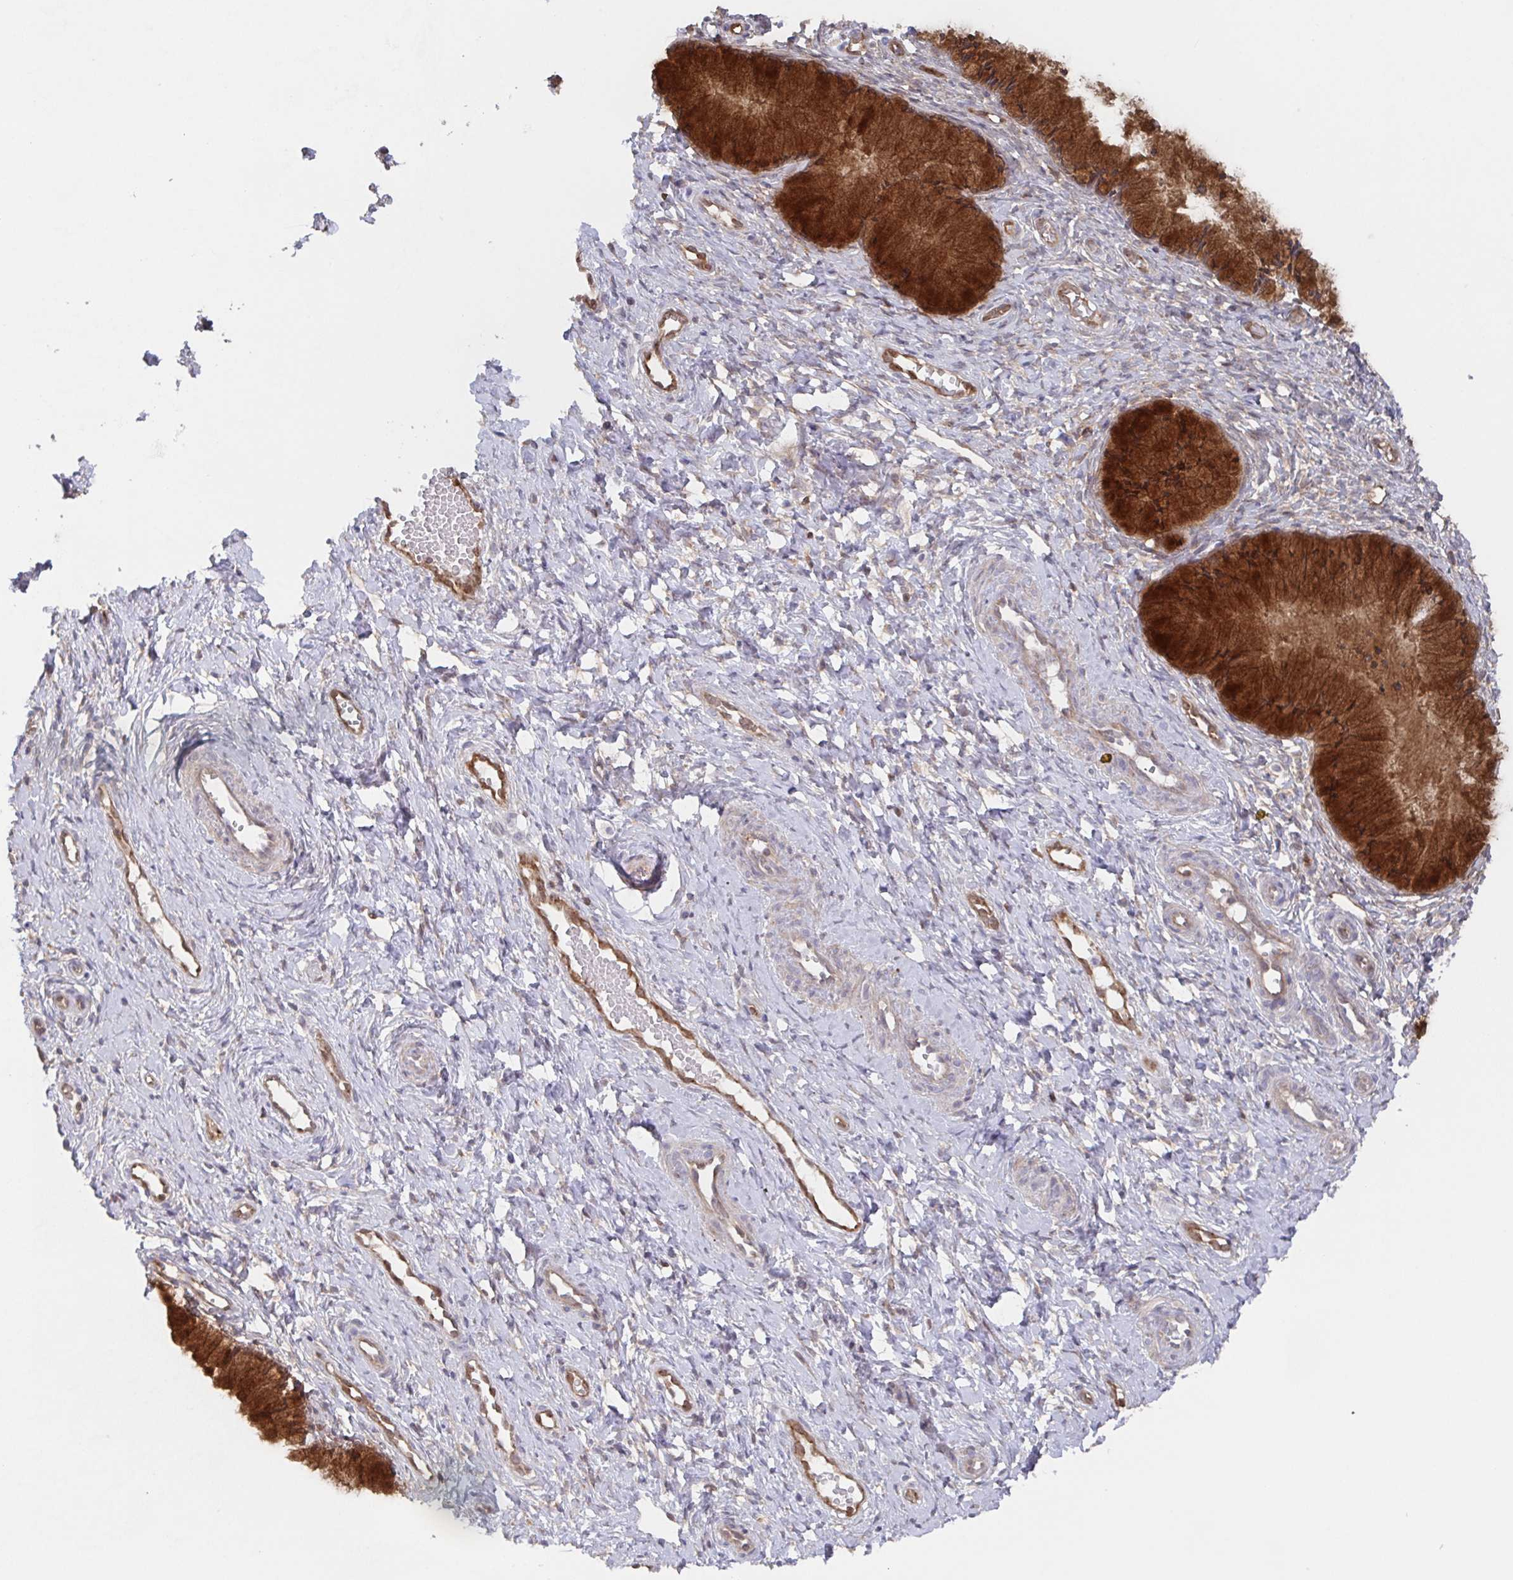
{"staining": {"intensity": "strong", "quantity": ">75%", "location": "cytoplasmic/membranous"}, "tissue": "cervix", "cell_type": "Glandular cells", "image_type": "normal", "snomed": [{"axis": "morphology", "description": "Normal tissue, NOS"}, {"axis": "topography", "description": "Cervix"}], "caption": "Immunohistochemistry (IHC) micrograph of benign cervix stained for a protein (brown), which exhibits high levels of strong cytoplasmic/membranous positivity in about >75% of glandular cells.", "gene": "AGFG2", "patient": {"sex": "female", "age": 36}}